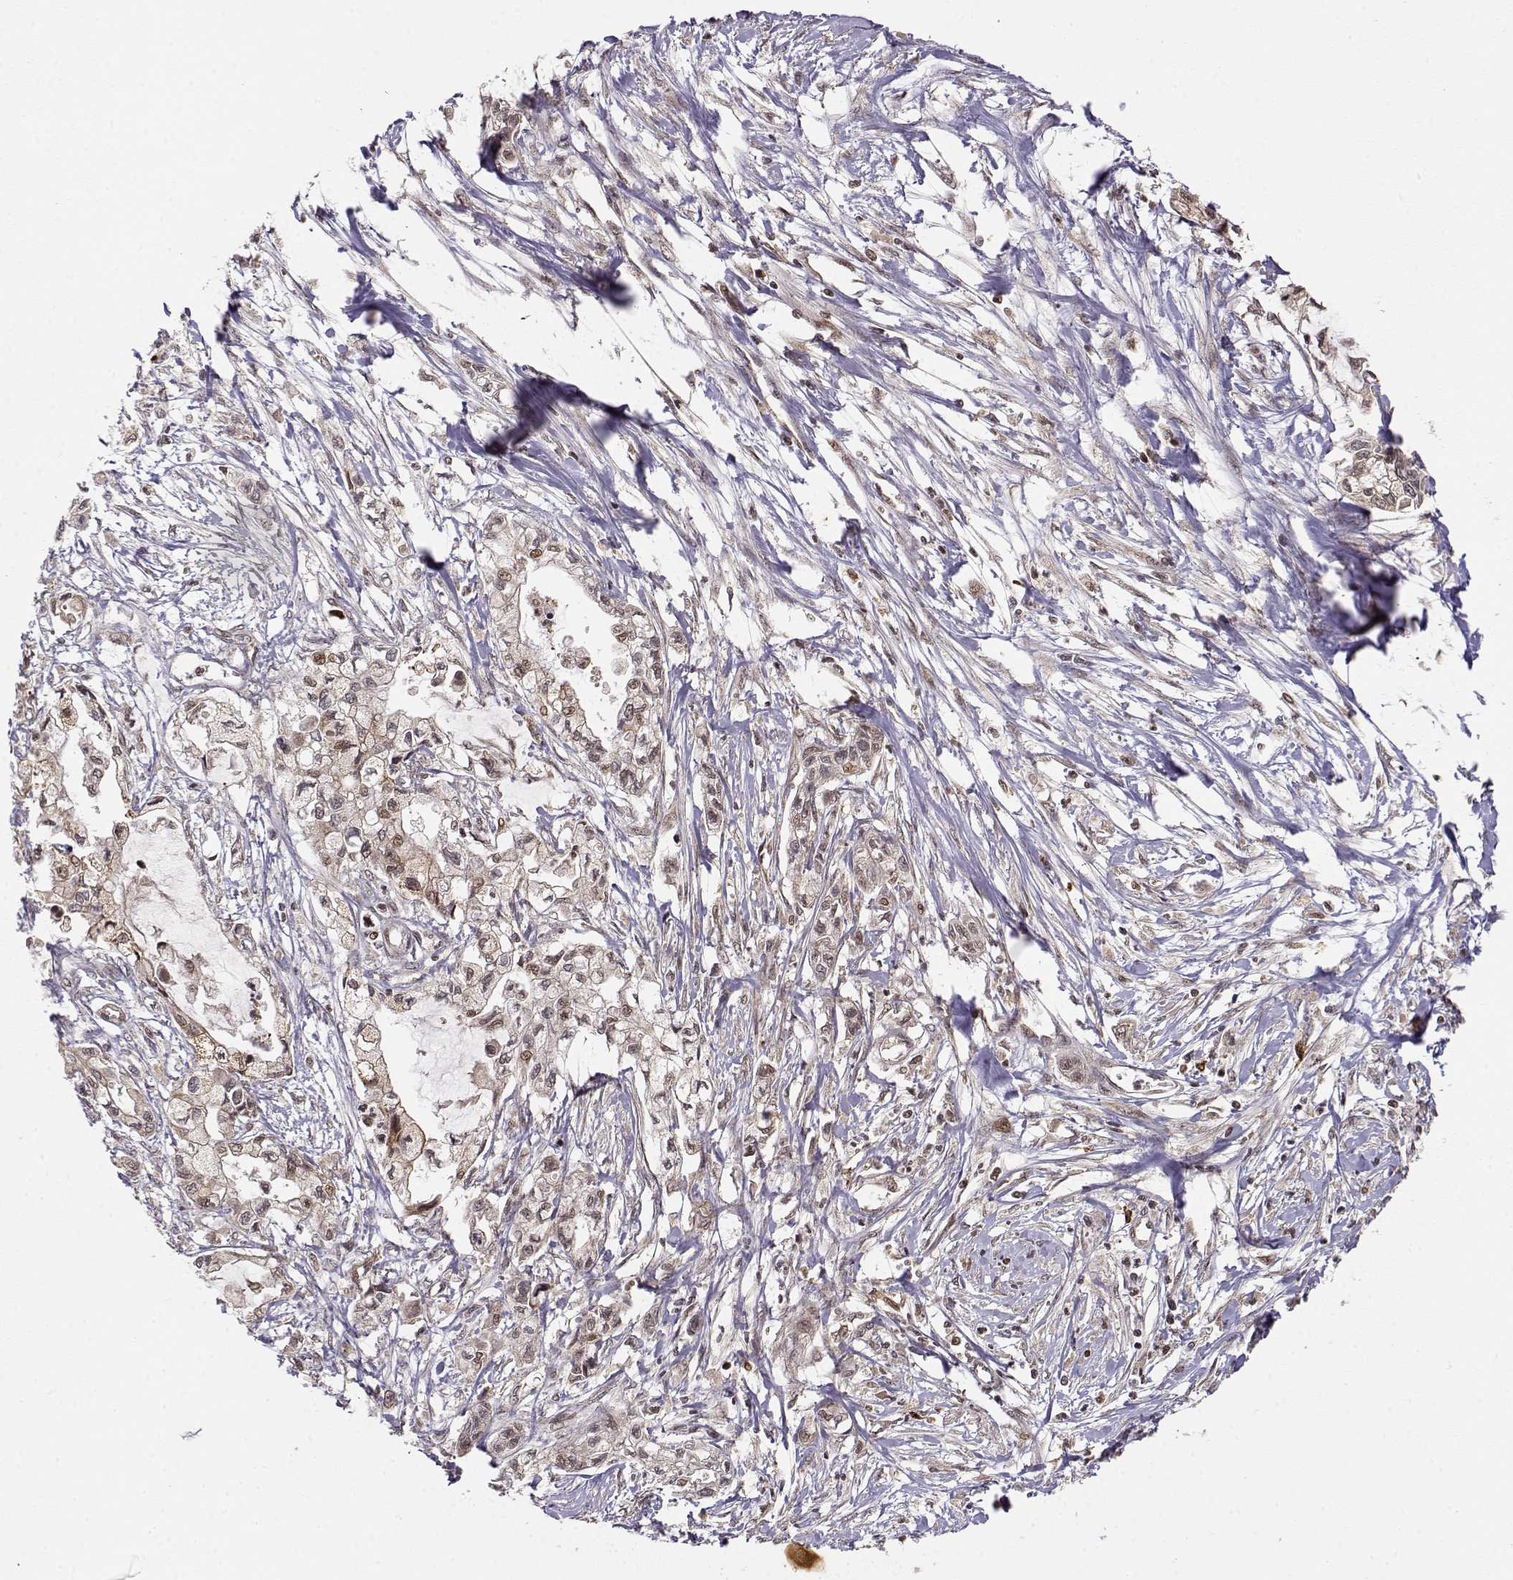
{"staining": {"intensity": "weak", "quantity": ">75%", "location": "cytoplasmic/membranous,nuclear"}, "tissue": "pancreatic cancer", "cell_type": "Tumor cells", "image_type": "cancer", "snomed": [{"axis": "morphology", "description": "Adenocarcinoma, NOS"}, {"axis": "topography", "description": "Pancreas"}], "caption": "The micrograph exhibits staining of pancreatic adenocarcinoma, revealing weak cytoplasmic/membranous and nuclear protein positivity (brown color) within tumor cells.", "gene": "MAEA", "patient": {"sex": "male", "age": 54}}